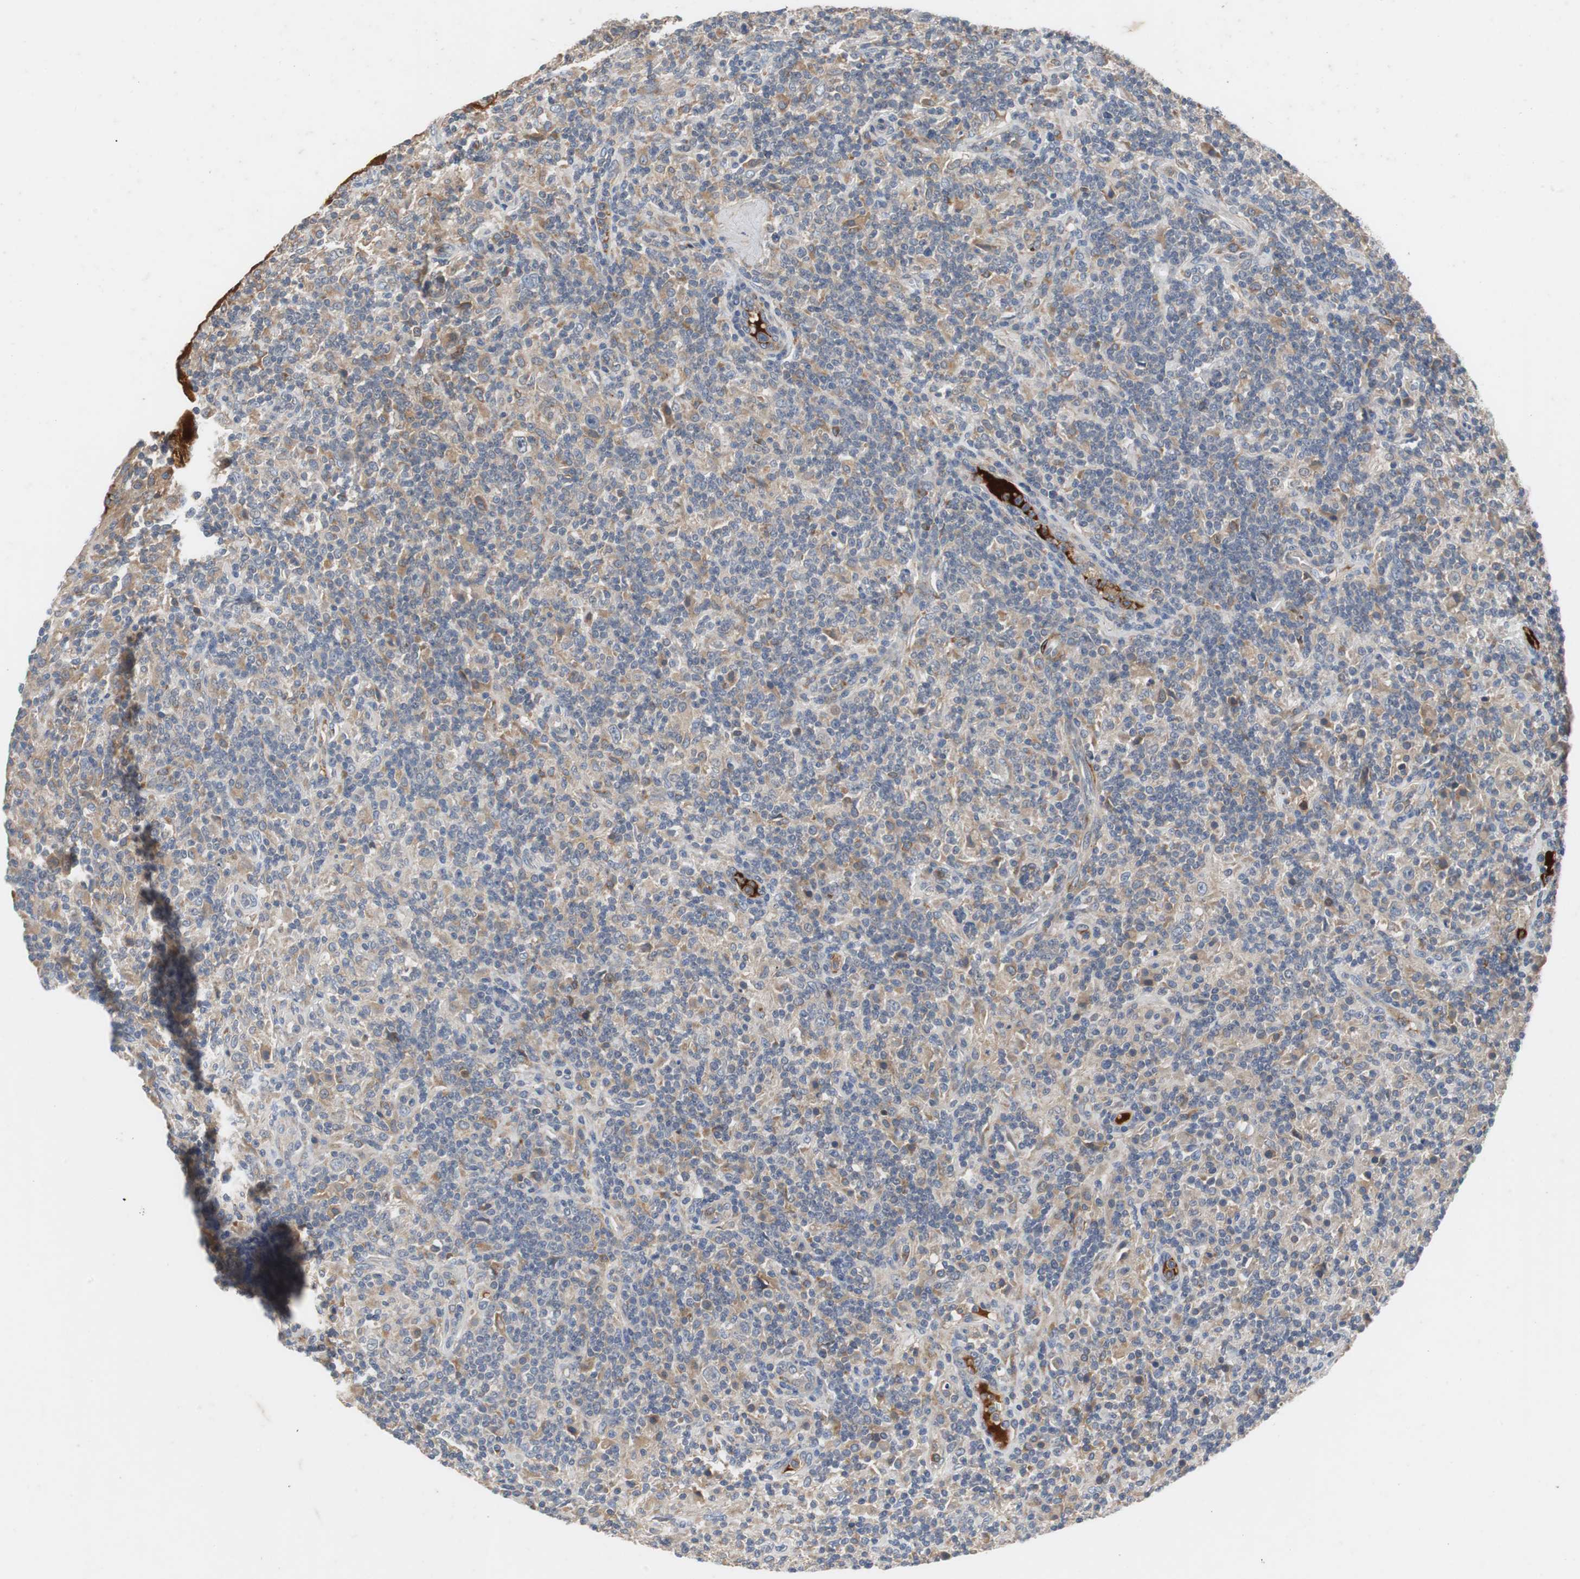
{"staining": {"intensity": "weak", "quantity": "<25%", "location": "cytoplasmic/membranous"}, "tissue": "lymphoma", "cell_type": "Tumor cells", "image_type": "cancer", "snomed": [{"axis": "morphology", "description": "Hodgkin's disease, NOS"}, {"axis": "topography", "description": "Lymph node"}], "caption": "Lymphoma was stained to show a protein in brown. There is no significant staining in tumor cells. (Stains: DAB IHC with hematoxylin counter stain, Microscopy: brightfield microscopy at high magnification).", "gene": "SORT1", "patient": {"sex": "male", "age": 70}}